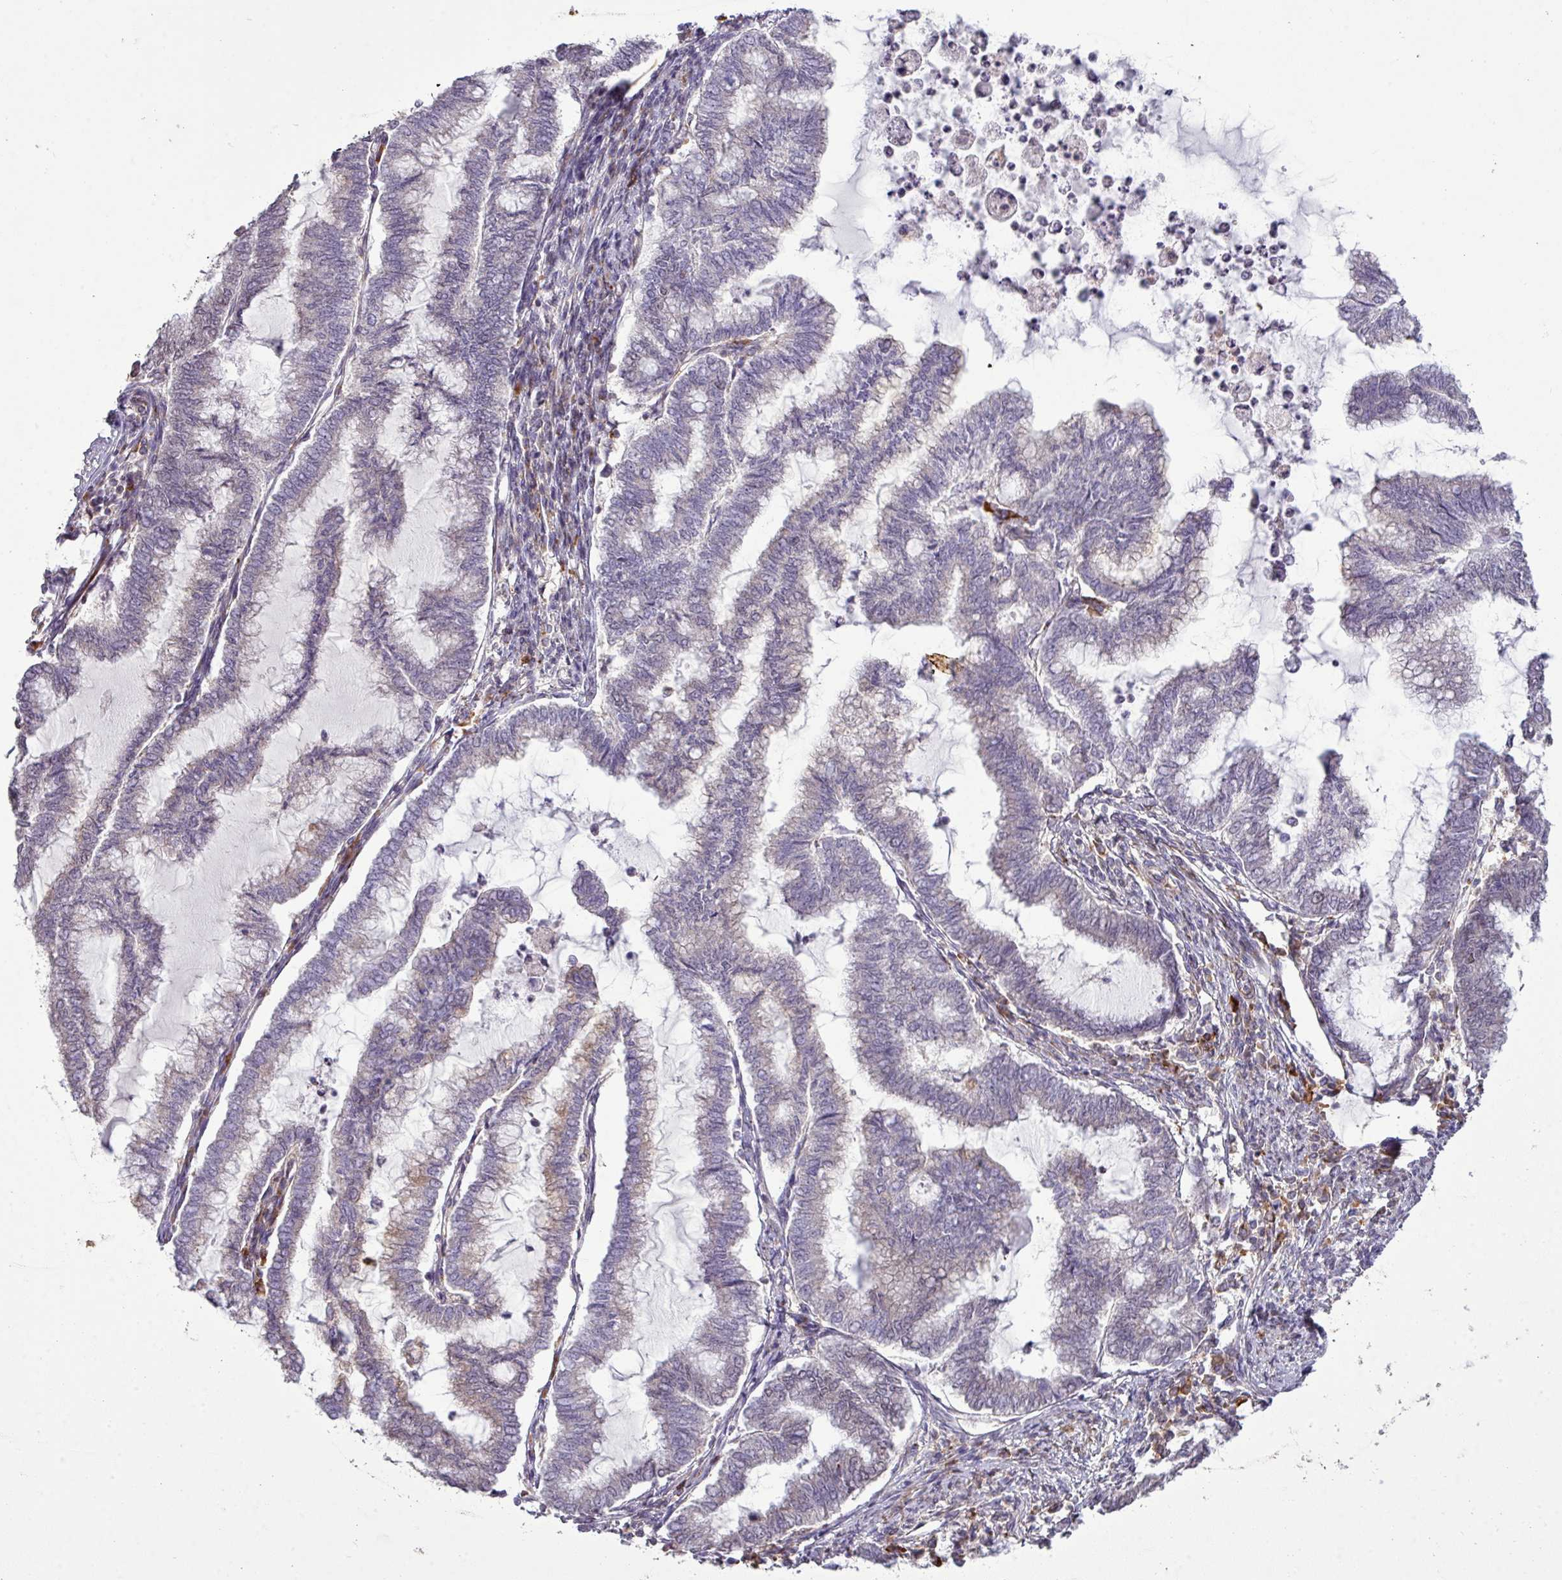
{"staining": {"intensity": "negative", "quantity": "none", "location": "none"}, "tissue": "endometrial cancer", "cell_type": "Tumor cells", "image_type": "cancer", "snomed": [{"axis": "morphology", "description": "Adenocarcinoma, NOS"}, {"axis": "topography", "description": "Endometrium"}], "caption": "Endometrial cancer was stained to show a protein in brown. There is no significant positivity in tumor cells. (DAB immunohistochemistry (IHC) visualized using brightfield microscopy, high magnification).", "gene": "TPRA1", "patient": {"sex": "female", "age": 79}}